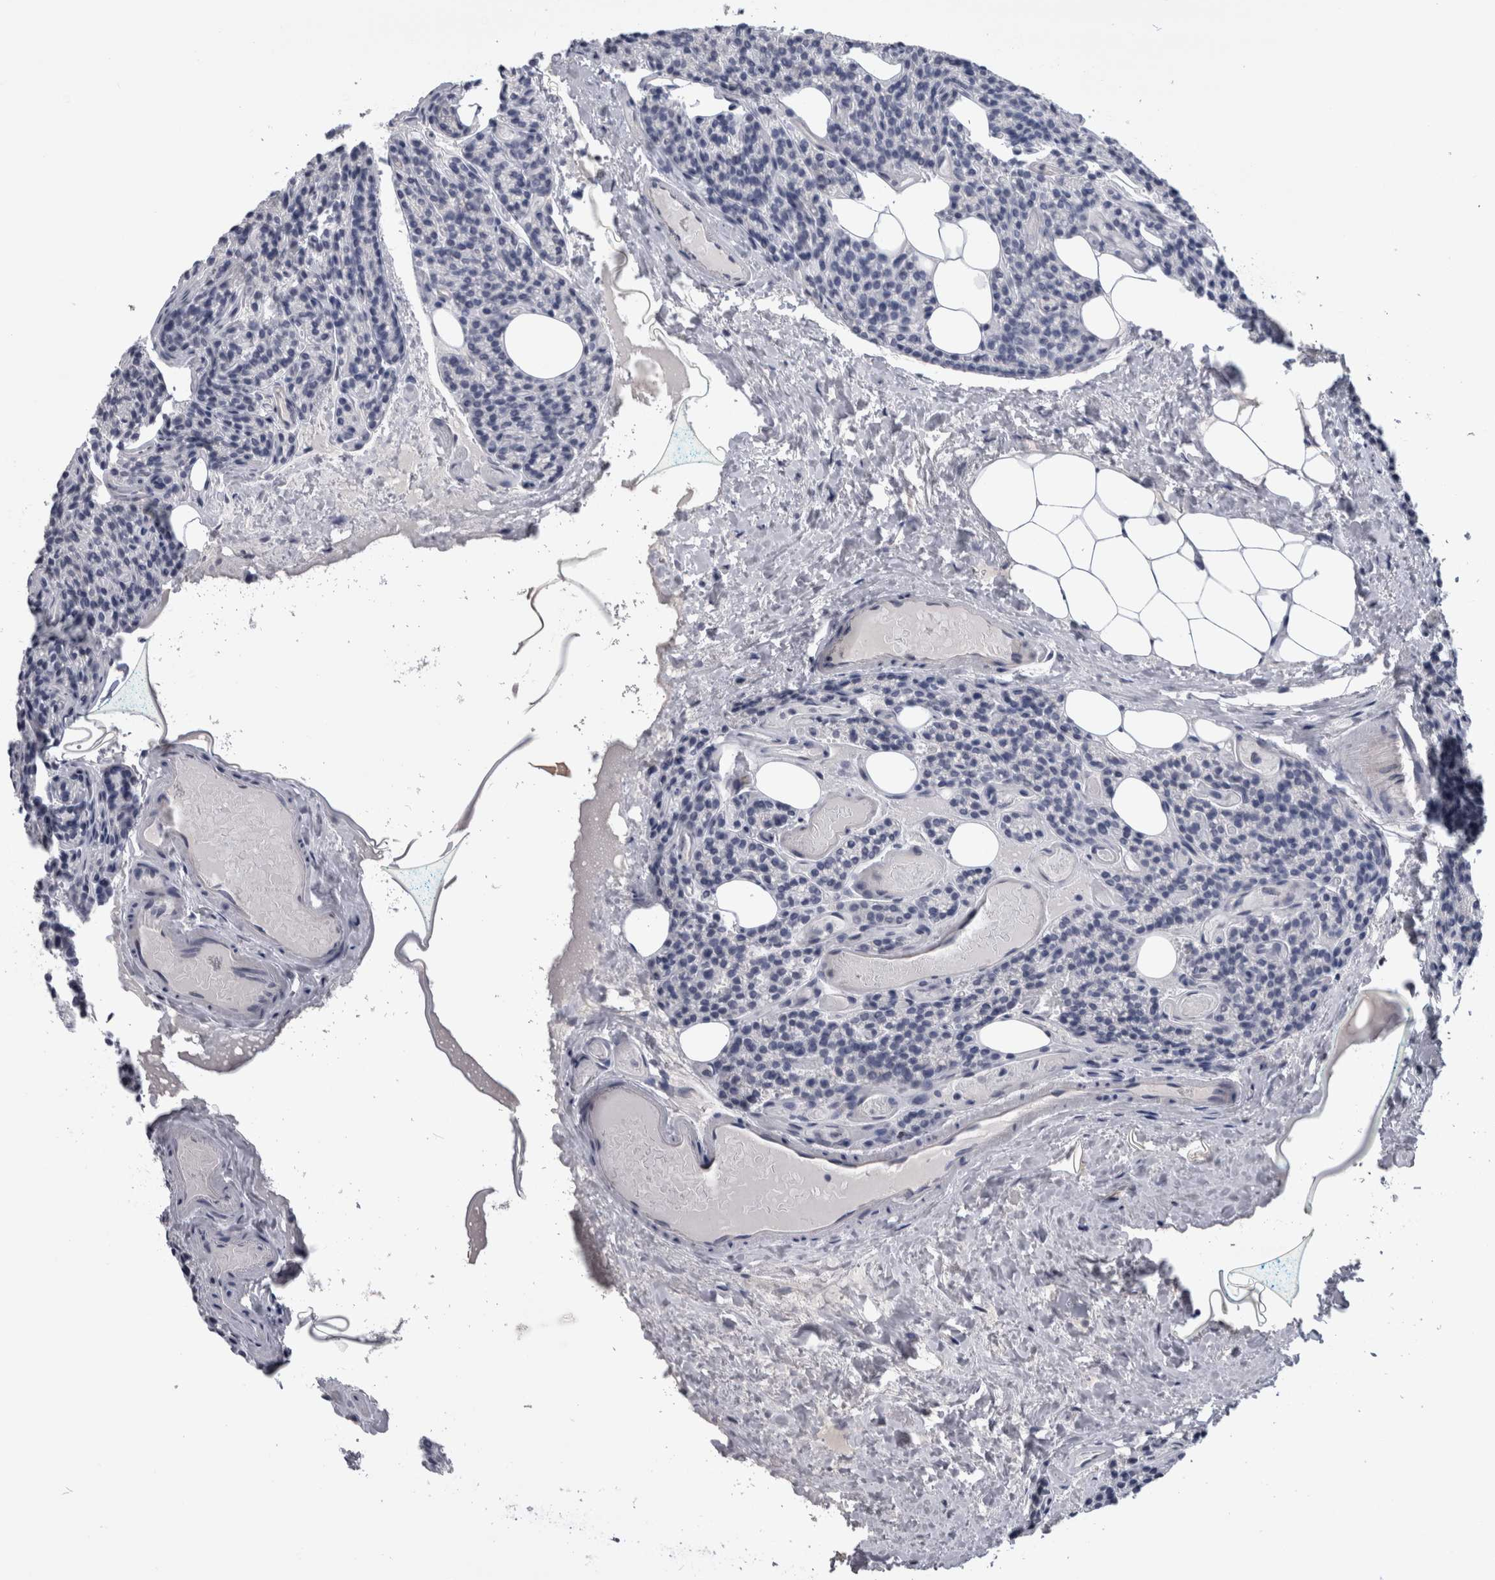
{"staining": {"intensity": "negative", "quantity": "none", "location": "none"}, "tissue": "parathyroid gland", "cell_type": "Glandular cells", "image_type": "normal", "snomed": [{"axis": "morphology", "description": "Normal tissue, NOS"}, {"axis": "topography", "description": "Parathyroid gland"}], "caption": "DAB (3,3'-diaminobenzidine) immunohistochemical staining of benign human parathyroid gland exhibits no significant expression in glandular cells.", "gene": "PAX5", "patient": {"sex": "female", "age": 85}}